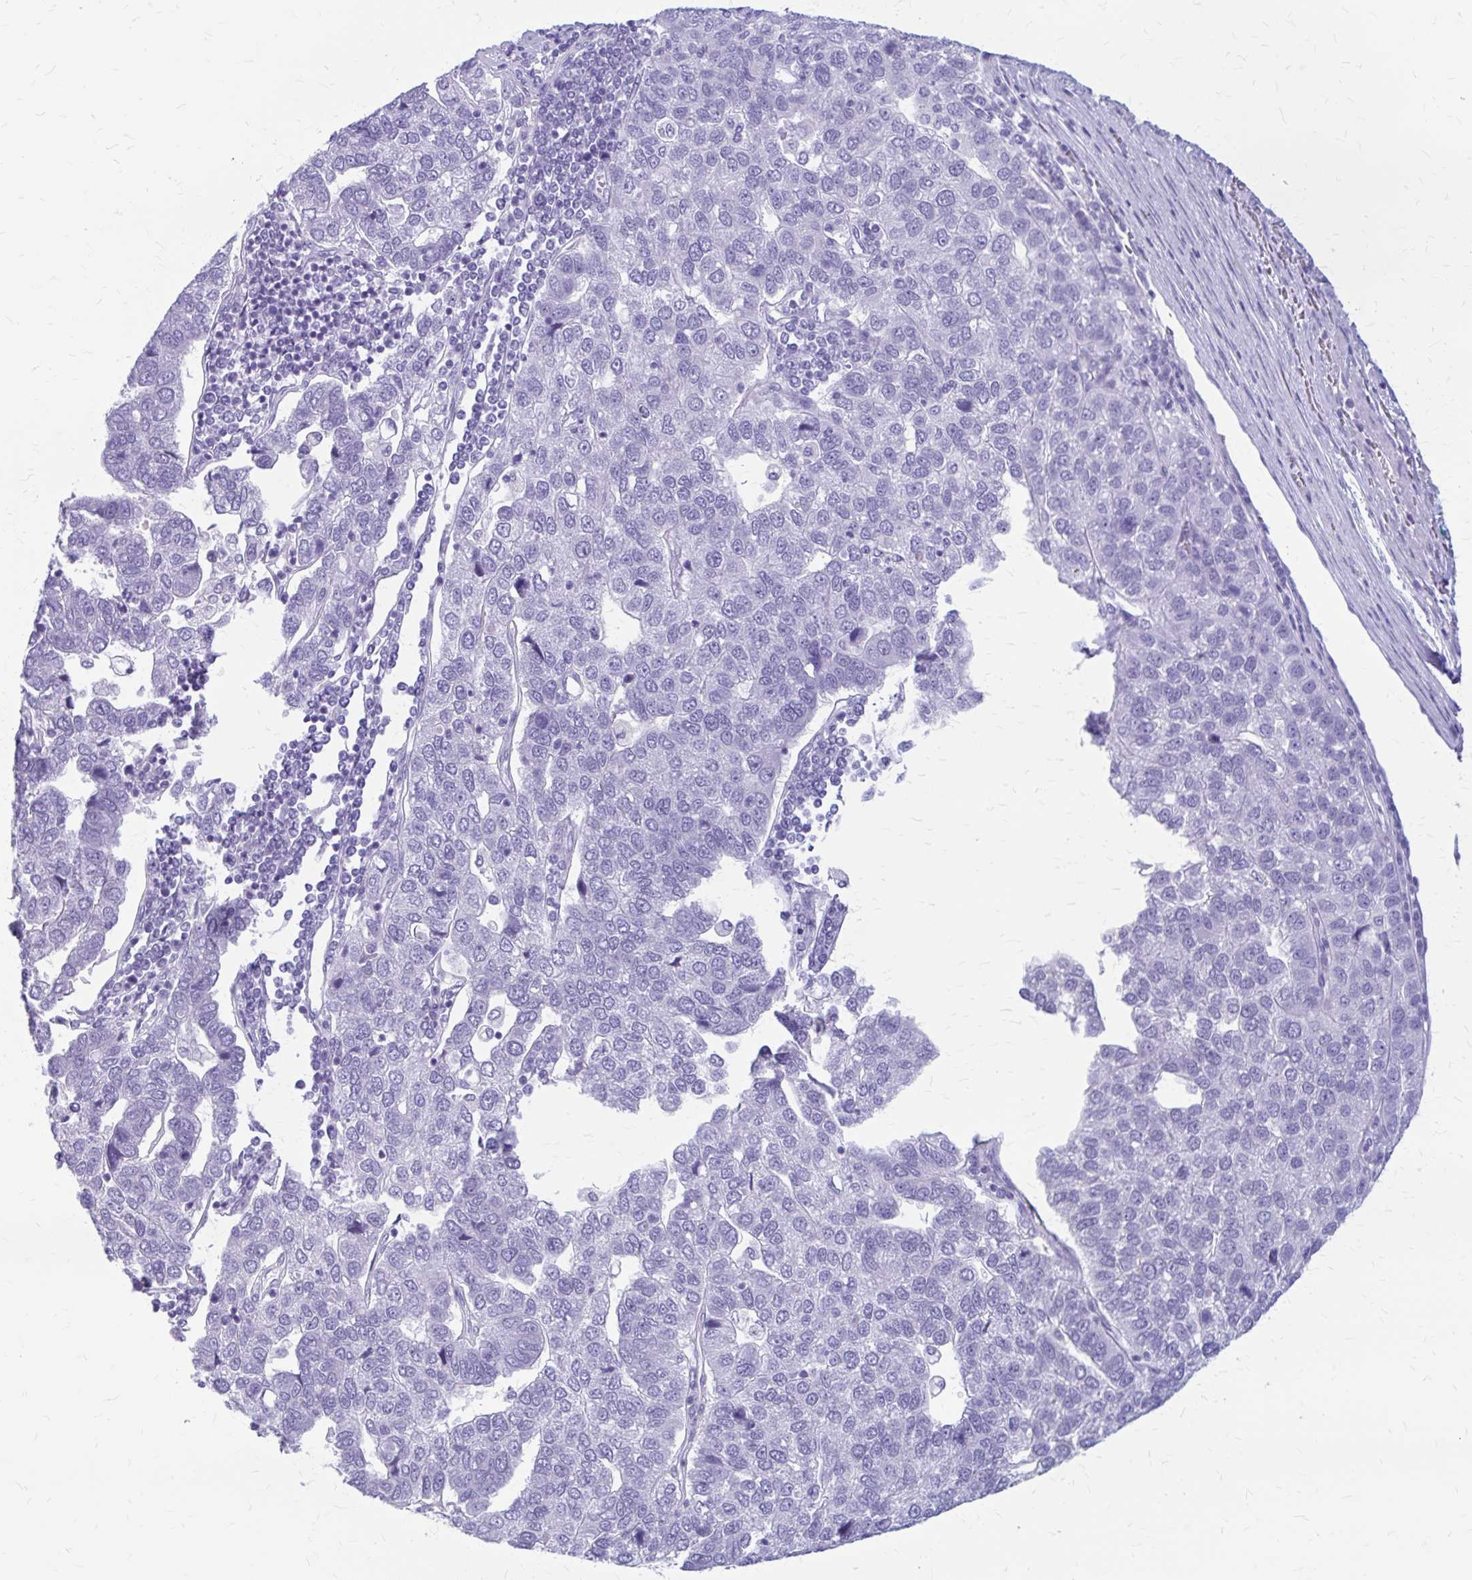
{"staining": {"intensity": "negative", "quantity": "none", "location": "none"}, "tissue": "pancreatic cancer", "cell_type": "Tumor cells", "image_type": "cancer", "snomed": [{"axis": "morphology", "description": "Adenocarcinoma, NOS"}, {"axis": "topography", "description": "Pancreas"}], "caption": "The micrograph demonstrates no staining of tumor cells in pancreatic adenocarcinoma.", "gene": "KLHDC7A", "patient": {"sex": "female", "age": 61}}